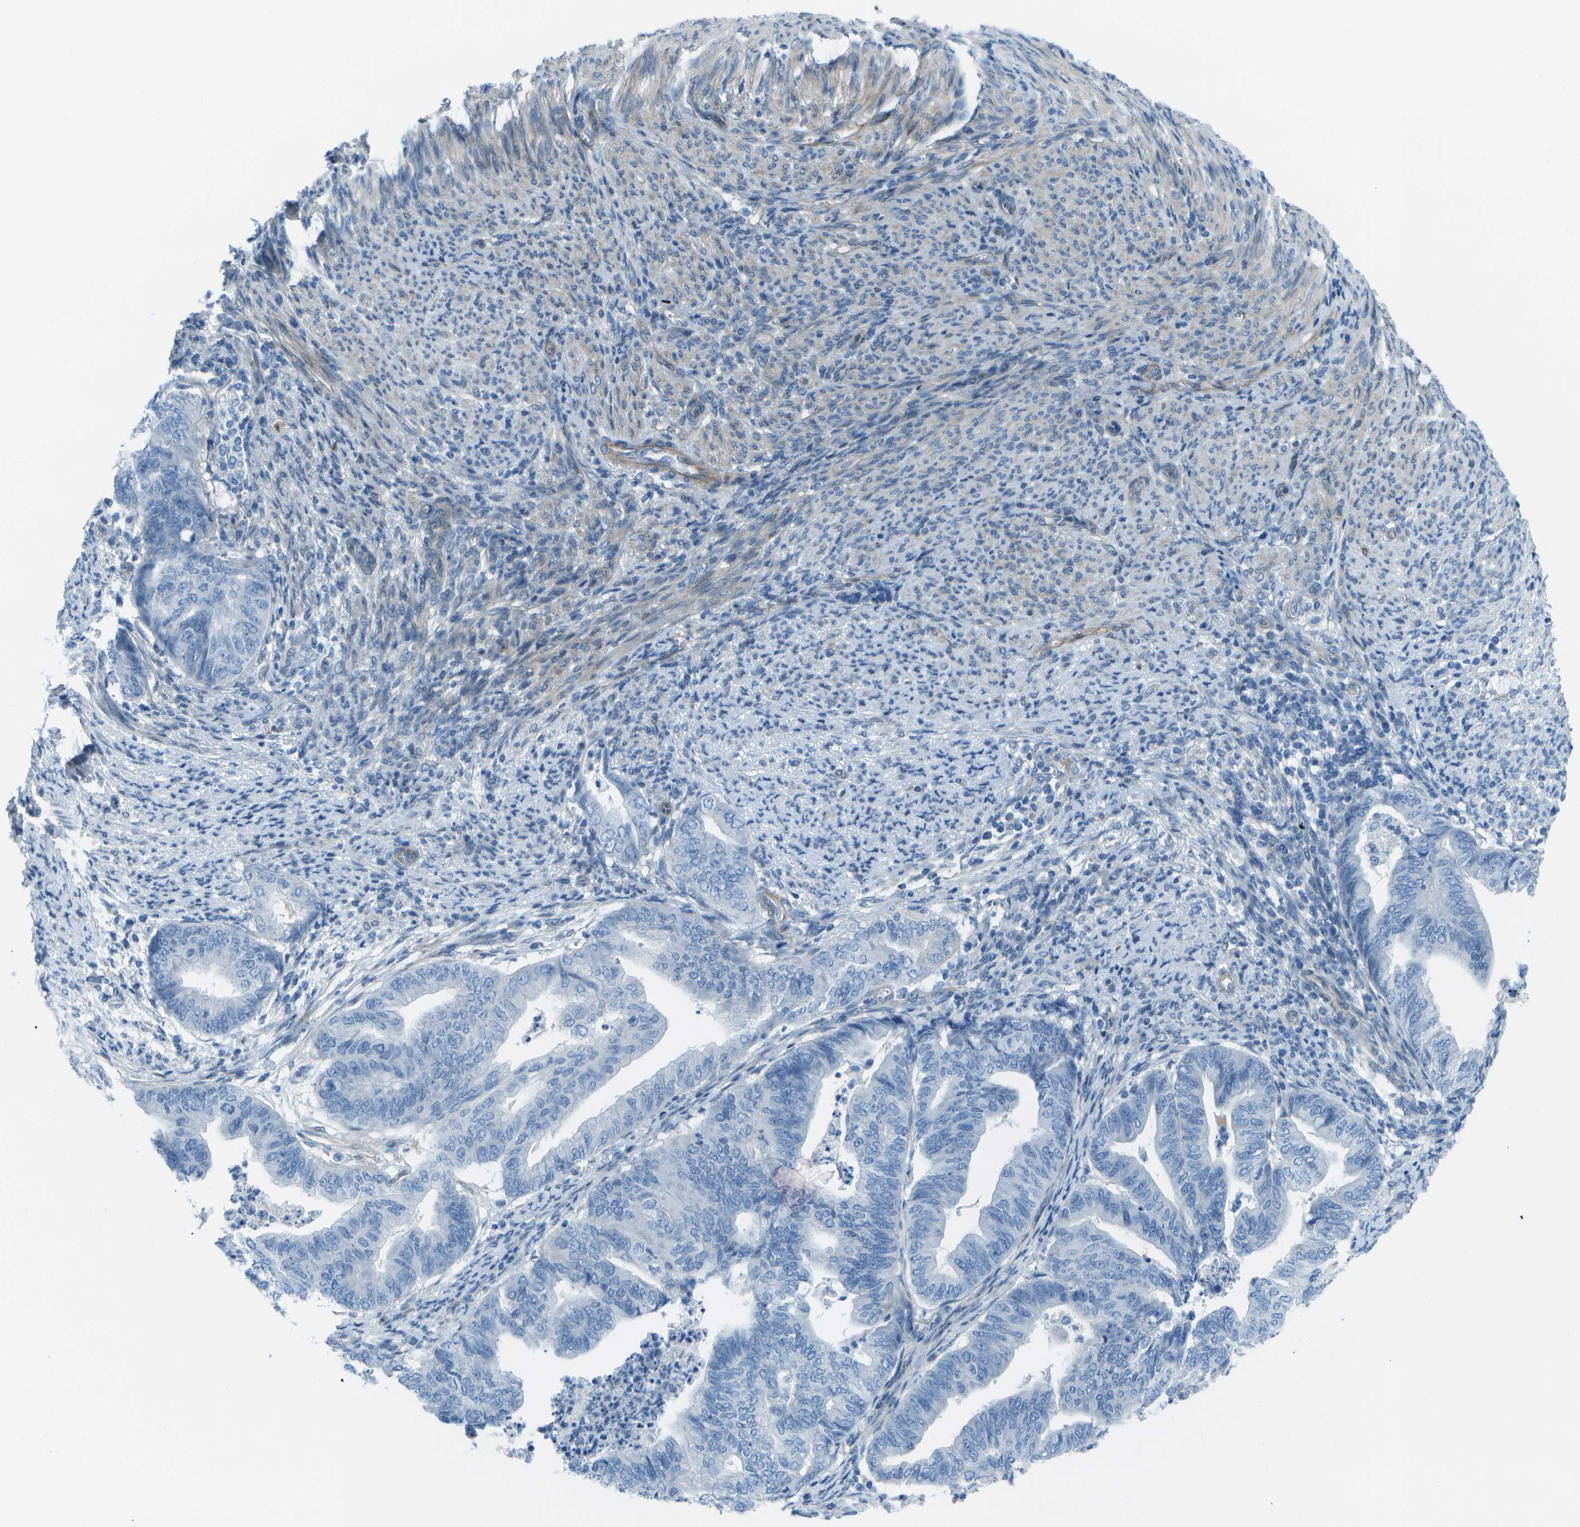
{"staining": {"intensity": "negative", "quantity": "none", "location": "none"}, "tissue": "endometrial cancer", "cell_type": "Tumor cells", "image_type": "cancer", "snomed": [{"axis": "morphology", "description": "Adenocarcinoma, NOS"}, {"axis": "topography", "description": "Endometrium"}], "caption": "Adenocarcinoma (endometrial) was stained to show a protein in brown. There is no significant expression in tumor cells. (Brightfield microscopy of DAB IHC at high magnification).", "gene": "SORBS3", "patient": {"sex": "female", "age": 79}}